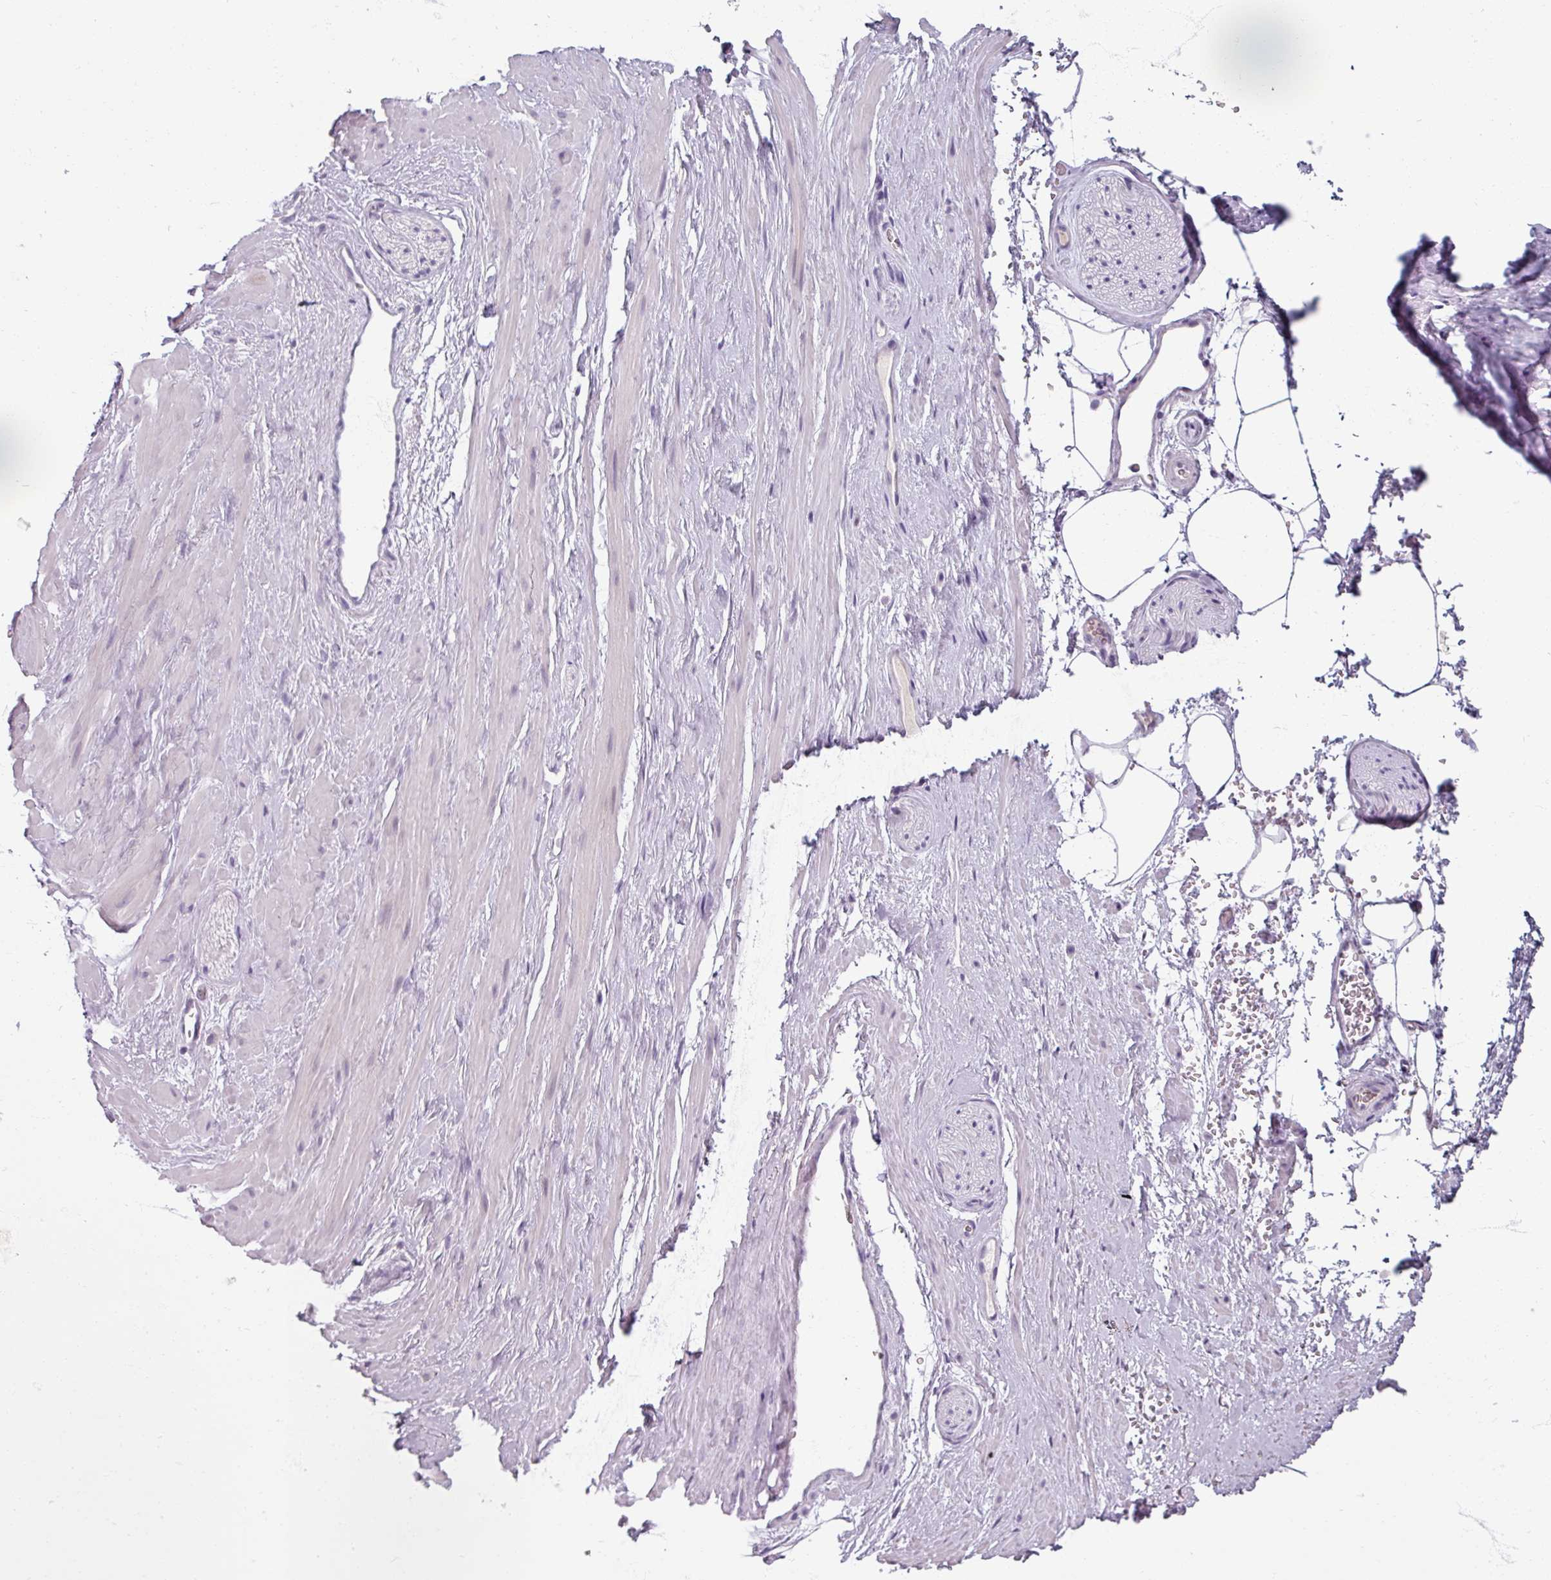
{"staining": {"intensity": "negative", "quantity": "none", "location": "none"}, "tissue": "adipose tissue", "cell_type": "Adipocytes", "image_type": "normal", "snomed": [{"axis": "morphology", "description": "Normal tissue, NOS"}, {"axis": "topography", "description": "Prostate"}, {"axis": "topography", "description": "Peripheral nerve tissue"}], "caption": "This is an IHC micrograph of benign human adipose tissue. There is no expression in adipocytes.", "gene": "SMIM11", "patient": {"sex": "male", "age": 61}}